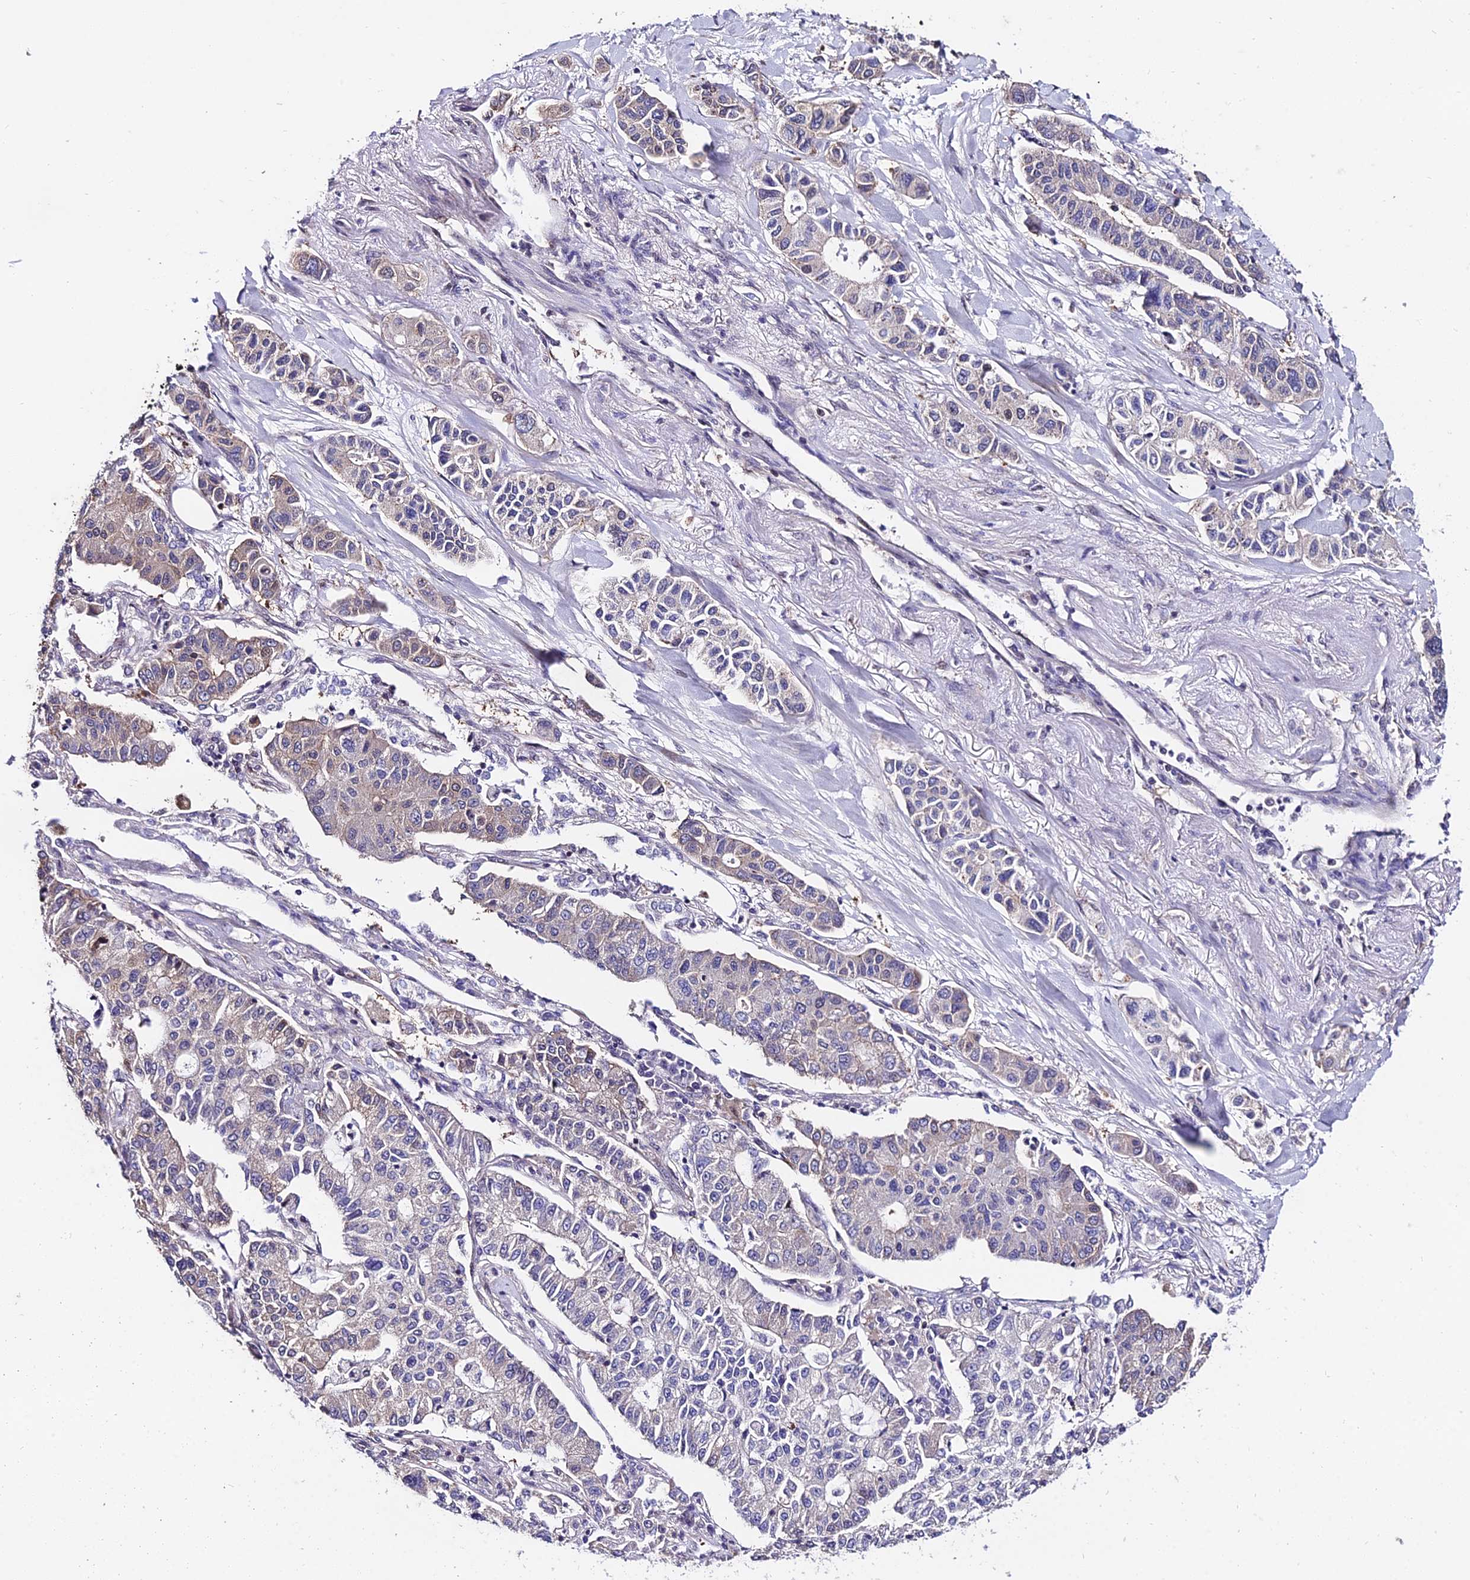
{"staining": {"intensity": "weak", "quantity": "<25%", "location": "cytoplasmic/membranous"}, "tissue": "lung cancer", "cell_type": "Tumor cells", "image_type": "cancer", "snomed": [{"axis": "morphology", "description": "Adenocarcinoma, NOS"}, {"axis": "topography", "description": "Lung"}], "caption": "DAB (3,3'-diaminobenzidine) immunohistochemical staining of lung cancer demonstrates no significant expression in tumor cells.", "gene": "INPP4A", "patient": {"sex": "male", "age": 49}}